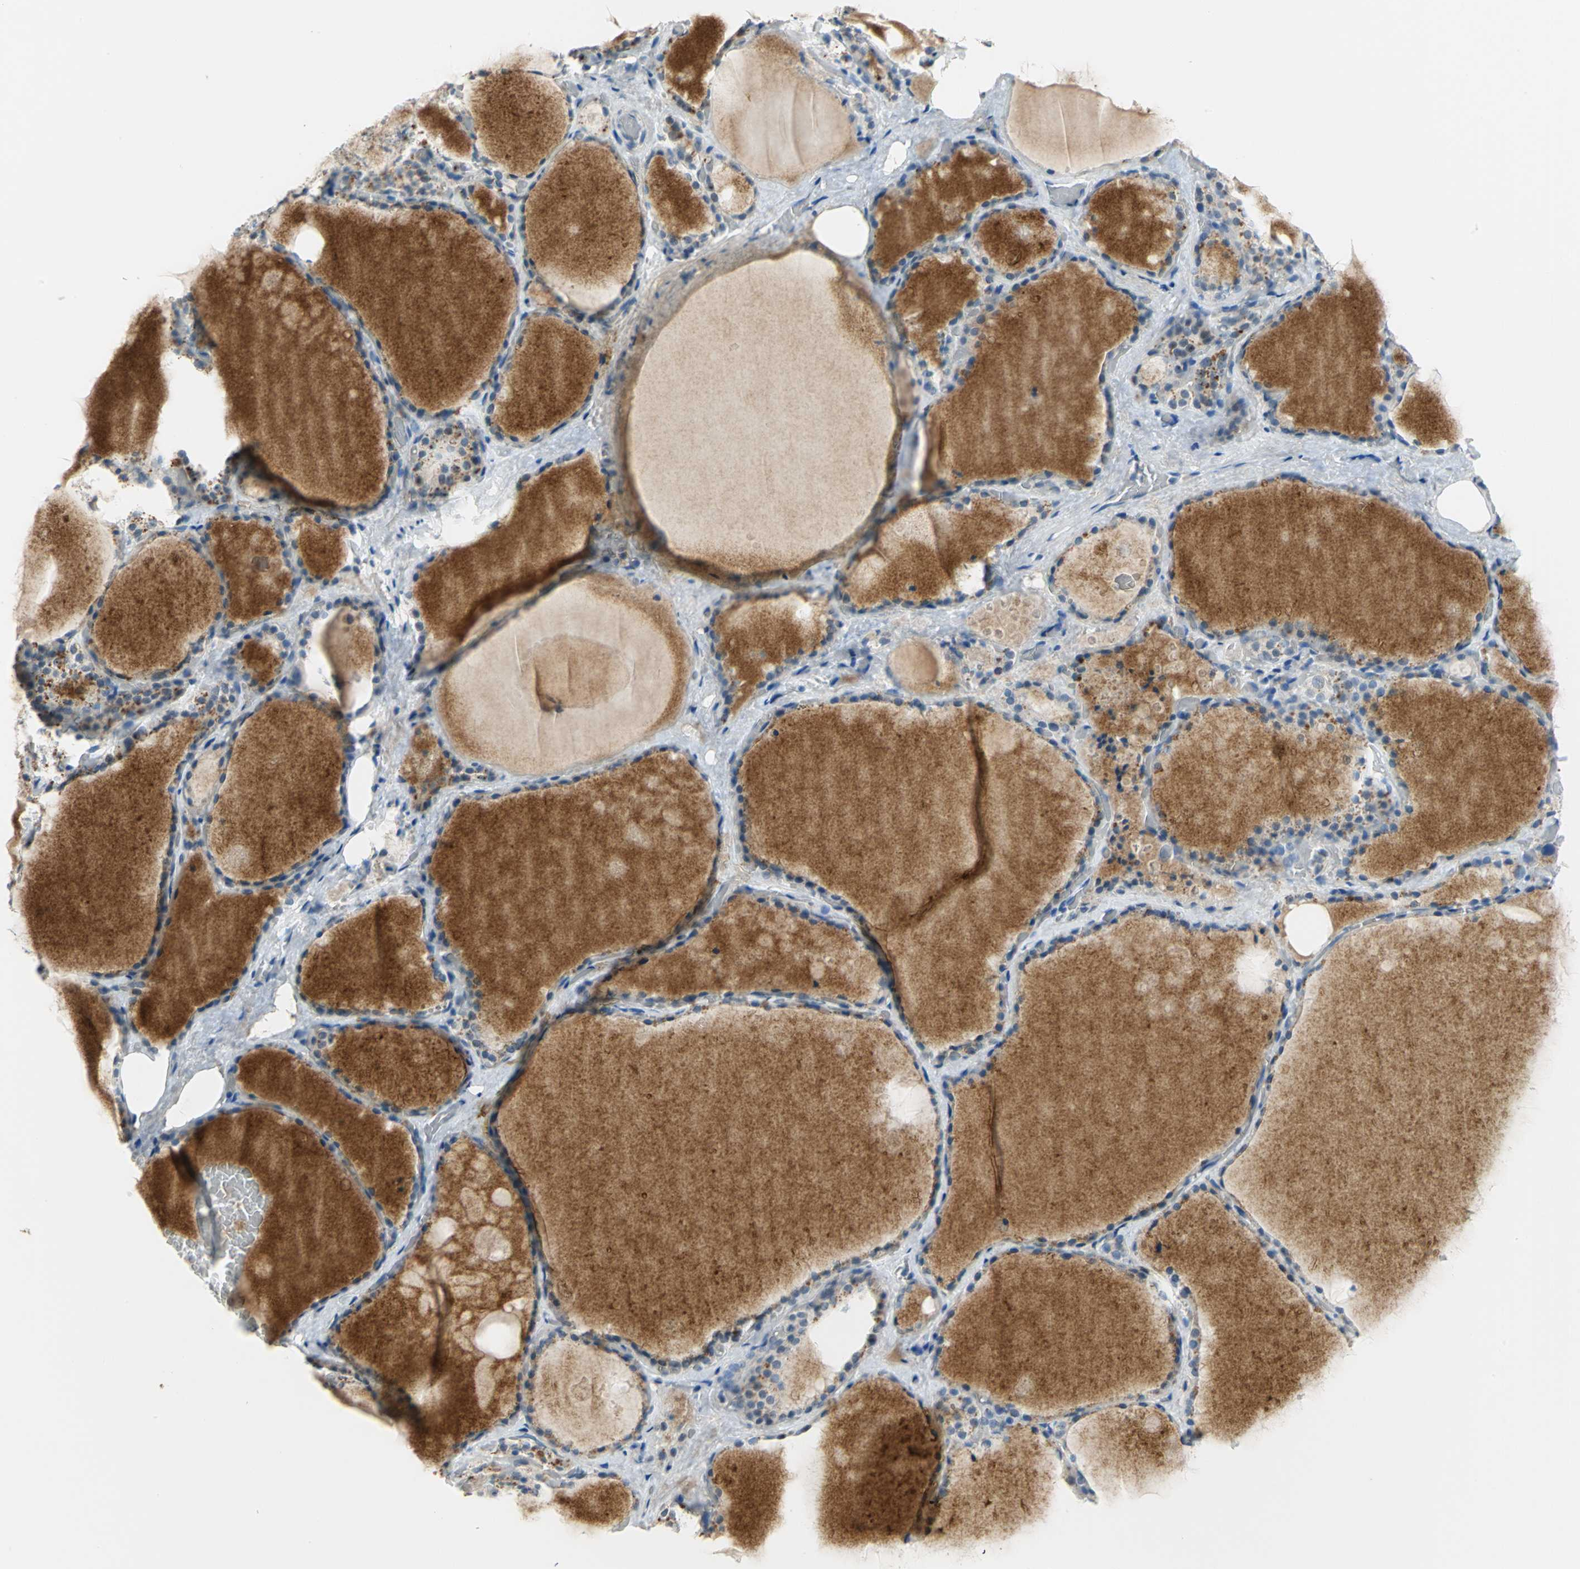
{"staining": {"intensity": "negative", "quantity": "none", "location": "none"}, "tissue": "thyroid gland", "cell_type": "Glandular cells", "image_type": "normal", "snomed": [{"axis": "morphology", "description": "Normal tissue, NOS"}, {"axis": "topography", "description": "Thyroid gland"}], "caption": "Immunohistochemical staining of unremarkable human thyroid gland reveals no significant positivity in glandular cells.", "gene": "PIN1", "patient": {"sex": "male", "age": 61}}